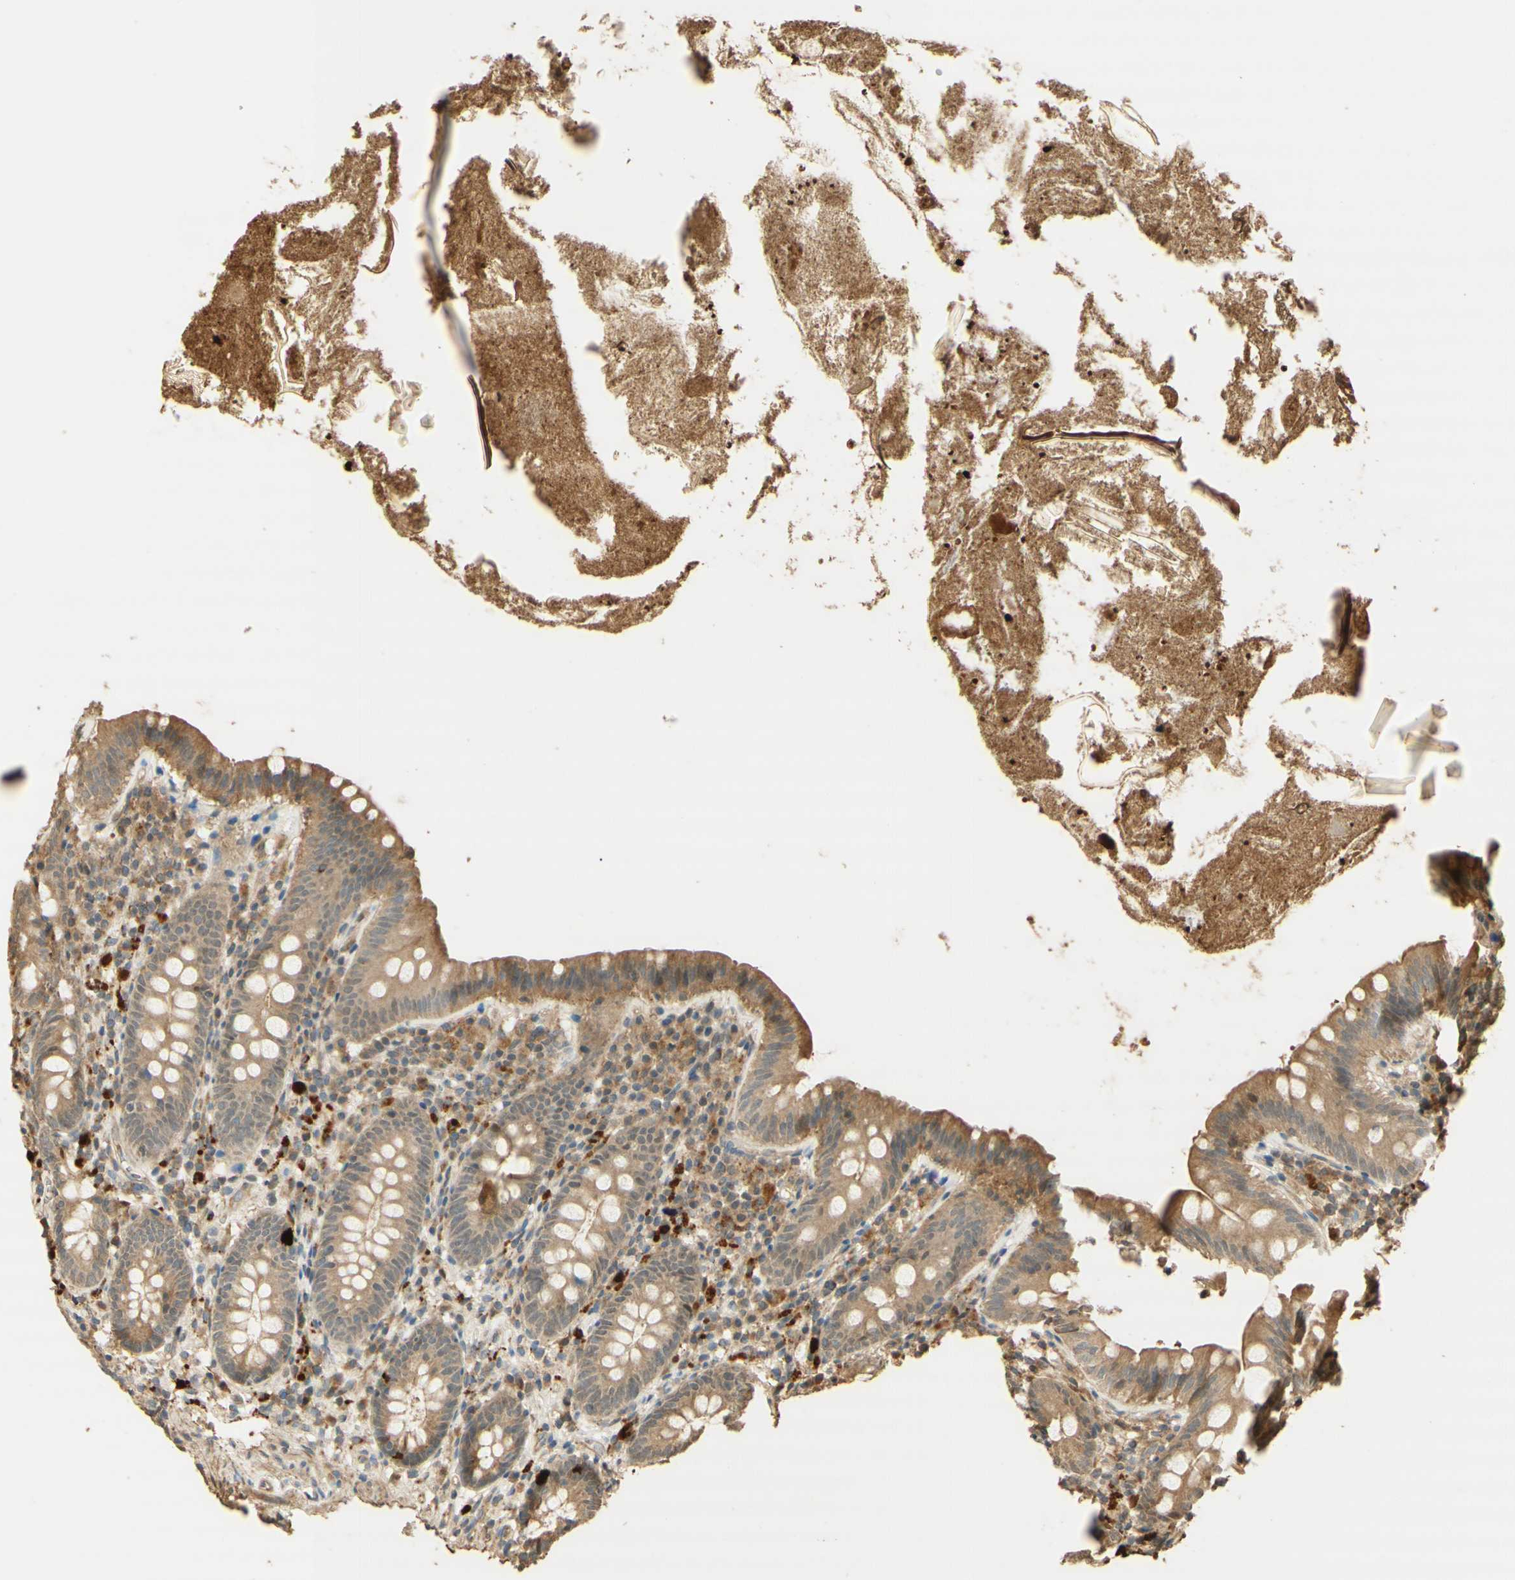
{"staining": {"intensity": "weak", "quantity": ">75%", "location": "cytoplasmic/membranous"}, "tissue": "appendix", "cell_type": "Glandular cells", "image_type": "normal", "snomed": [{"axis": "morphology", "description": "Normal tissue, NOS"}, {"axis": "topography", "description": "Appendix"}], "caption": "Brown immunohistochemical staining in benign human appendix shows weak cytoplasmic/membranous expression in about >75% of glandular cells.", "gene": "AGER", "patient": {"sex": "male", "age": 52}}